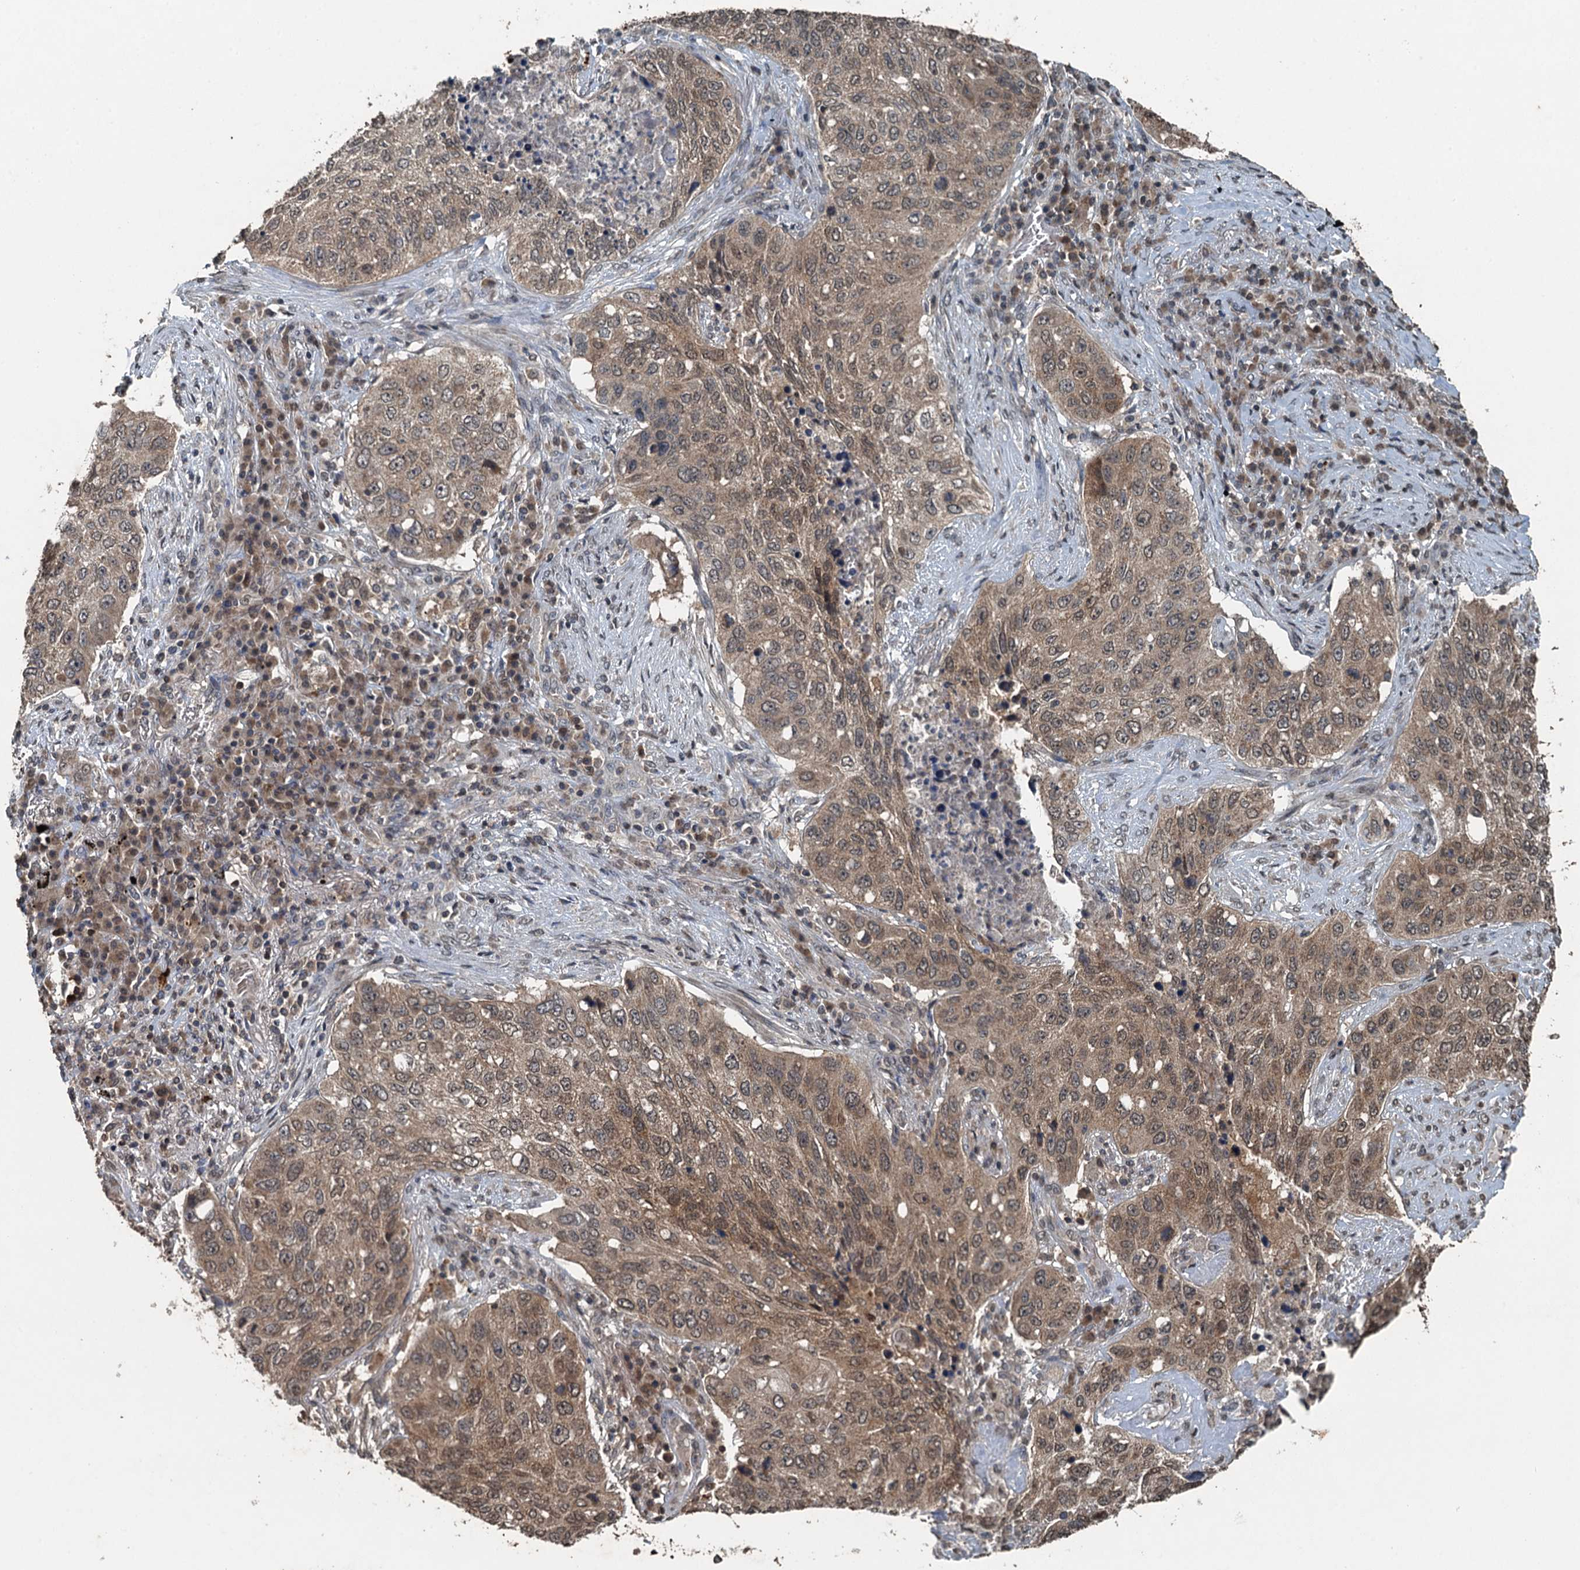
{"staining": {"intensity": "moderate", "quantity": ">75%", "location": "cytoplasmic/membranous"}, "tissue": "lung cancer", "cell_type": "Tumor cells", "image_type": "cancer", "snomed": [{"axis": "morphology", "description": "Squamous cell carcinoma, NOS"}, {"axis": "topography", "description": "Lung"}], "caption": "Protein analysis of lung cancer tissue exhibits moderate cytoplasmic/membranous staining in approximately >75% of tumor cells.", "gene": "TCTN1", "patient": {"sex": "female", "age": 63}}